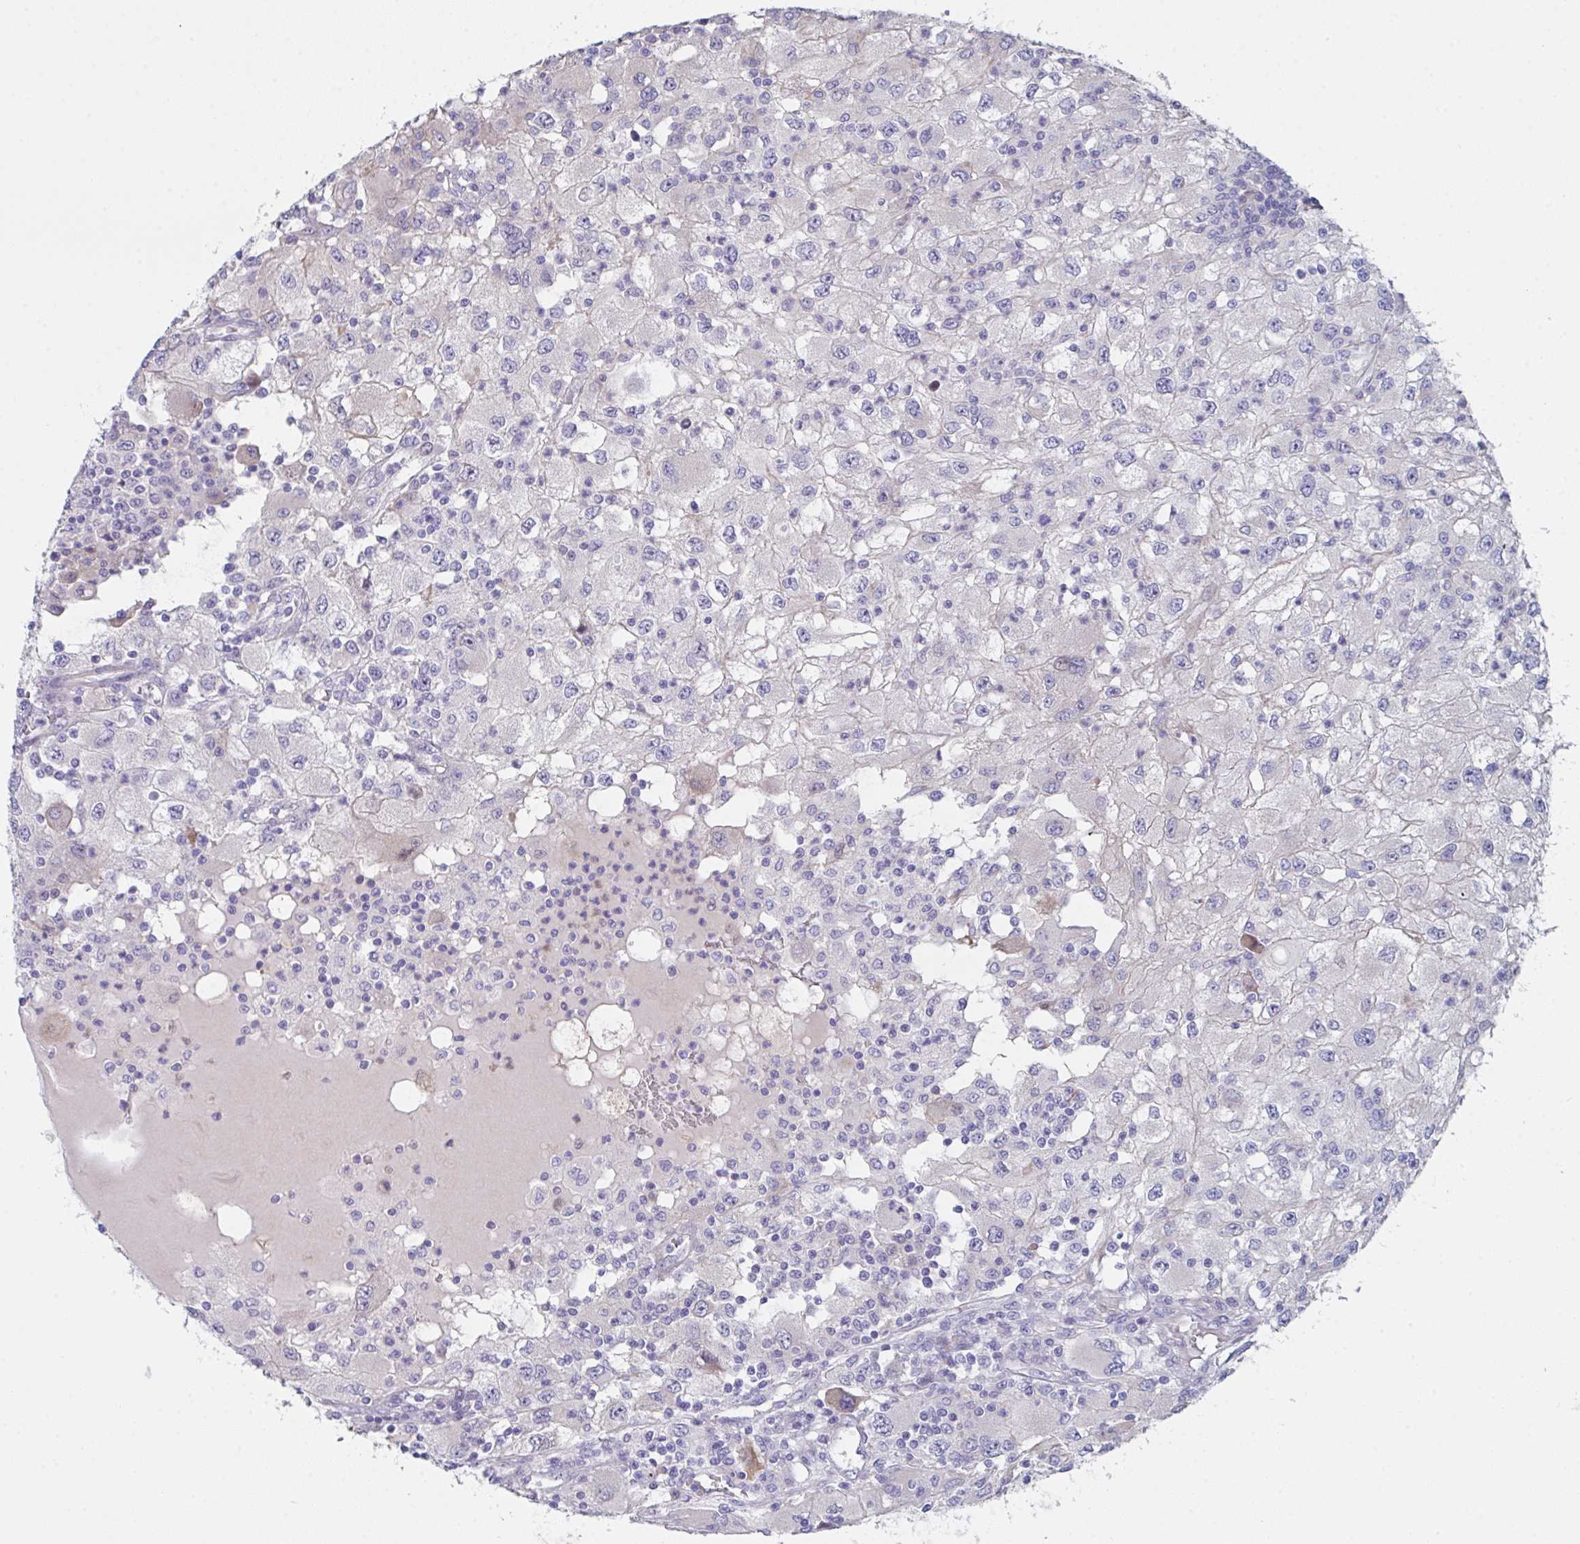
{"staining": {"intensity": "negative", "quantity": "none", "location": "none"}, "tissue": "renal cancer", "cell_type": "Tumor cells", "image_type": "cancer", "snomed": [{"axis": "morphology", "description": "Adenocarcinoma, NOS"}, {"axis": "topography", "description": "Kidney"}], "caption": "Micrograph shows no significant protein staining in tumor cells of renal cancer.", "gene": "FBXO47", "patient": {"sex": "female", "age": 67}}